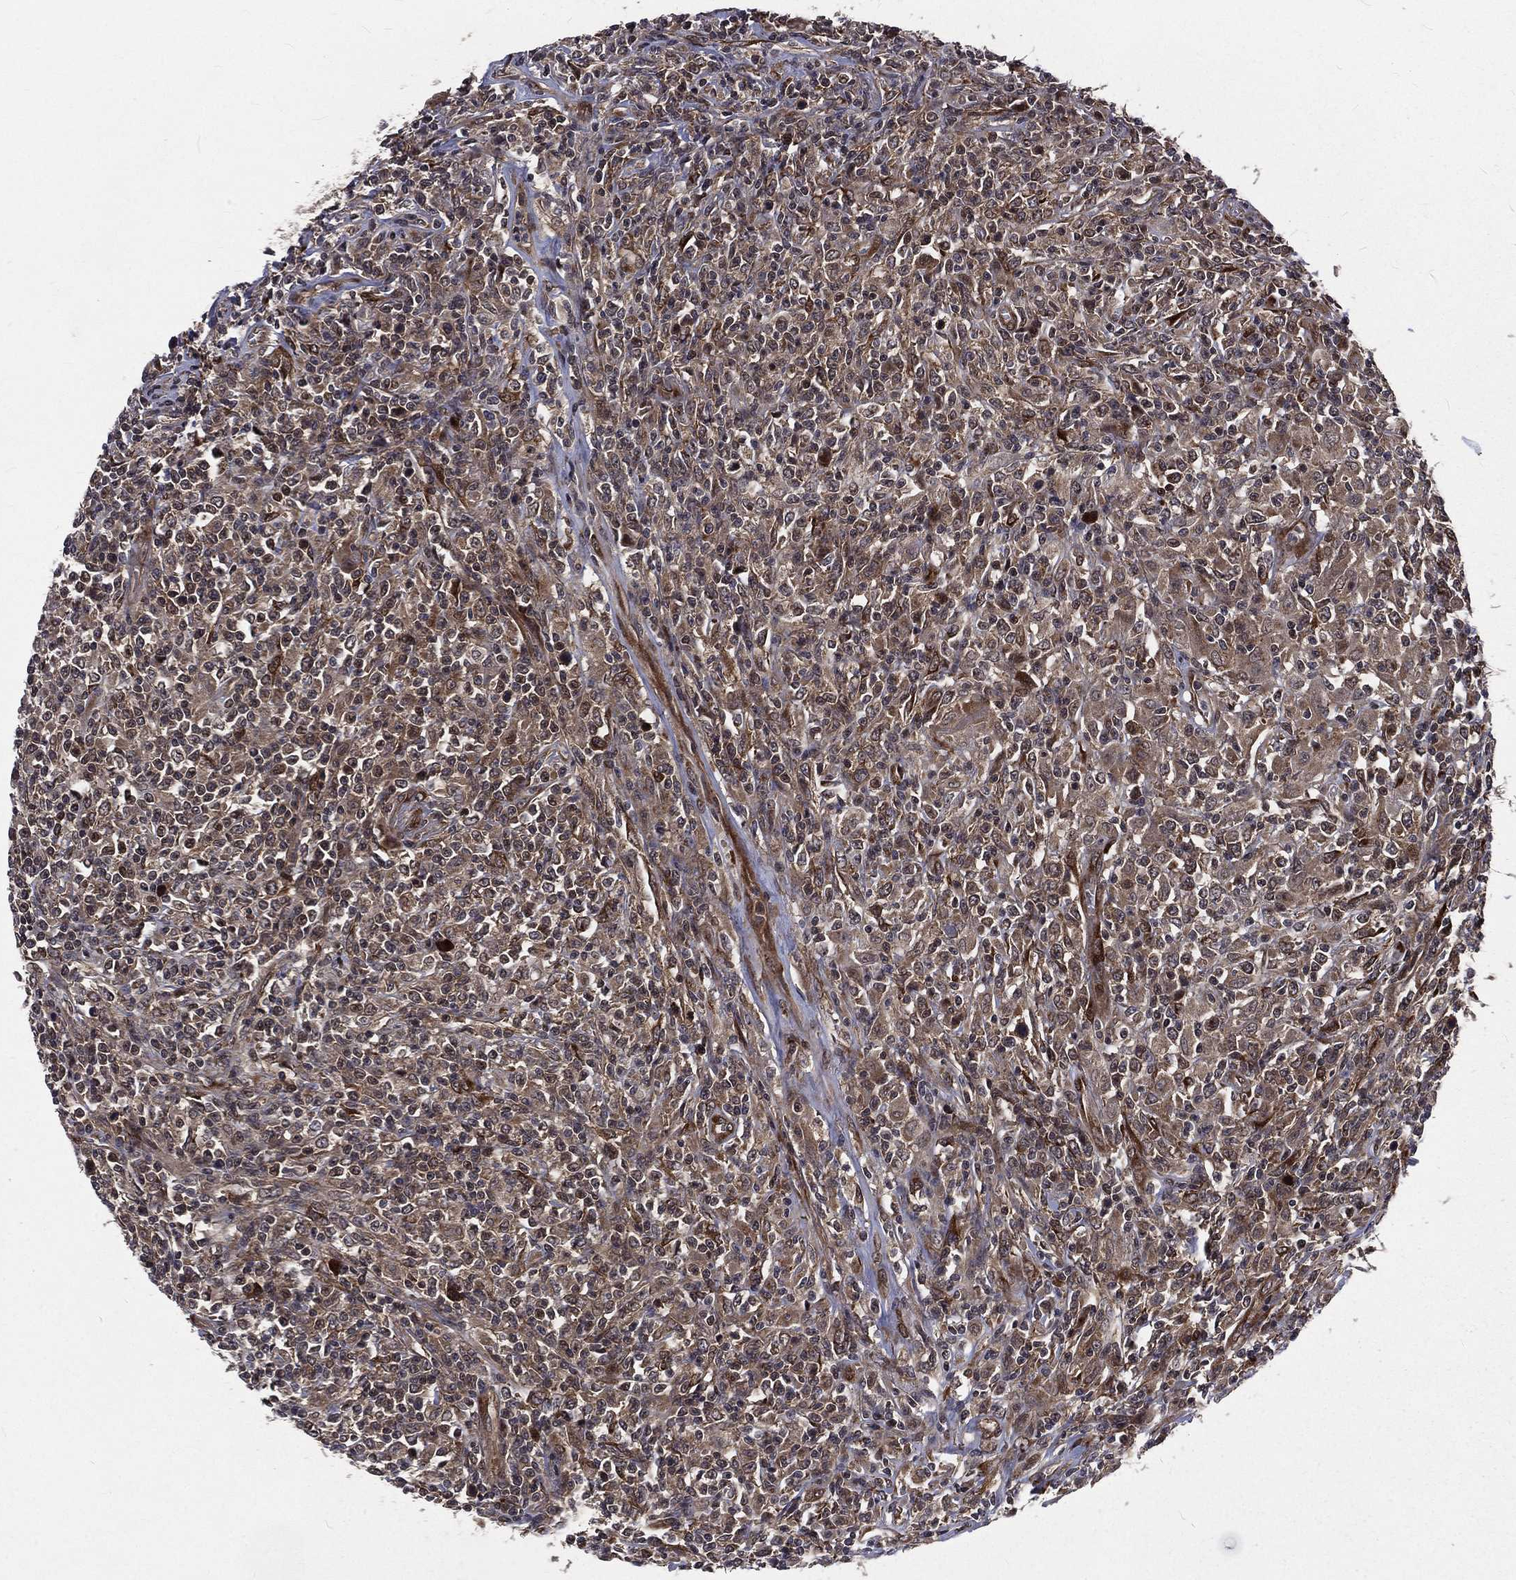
{"staining": {"intensity": "weak", "quantity": "<25%", "location": "cytoplasmic/membranous"}, "tissue": "lymphoma", "cell_type": "Tumor cells", "image_type": "cancer", "snomed": [{"axis": "morphology", "description": "Malignant lymphoma, non-Hodgkin's type, High grade"}, {"axis": "topography", "description": "Lung"}], "caption": "An image of lymphoma stained for a protein exhibits no brown staining in tumor cells.", "gene": "ARL3", "patient": {"sex": "male", "age": 79}}